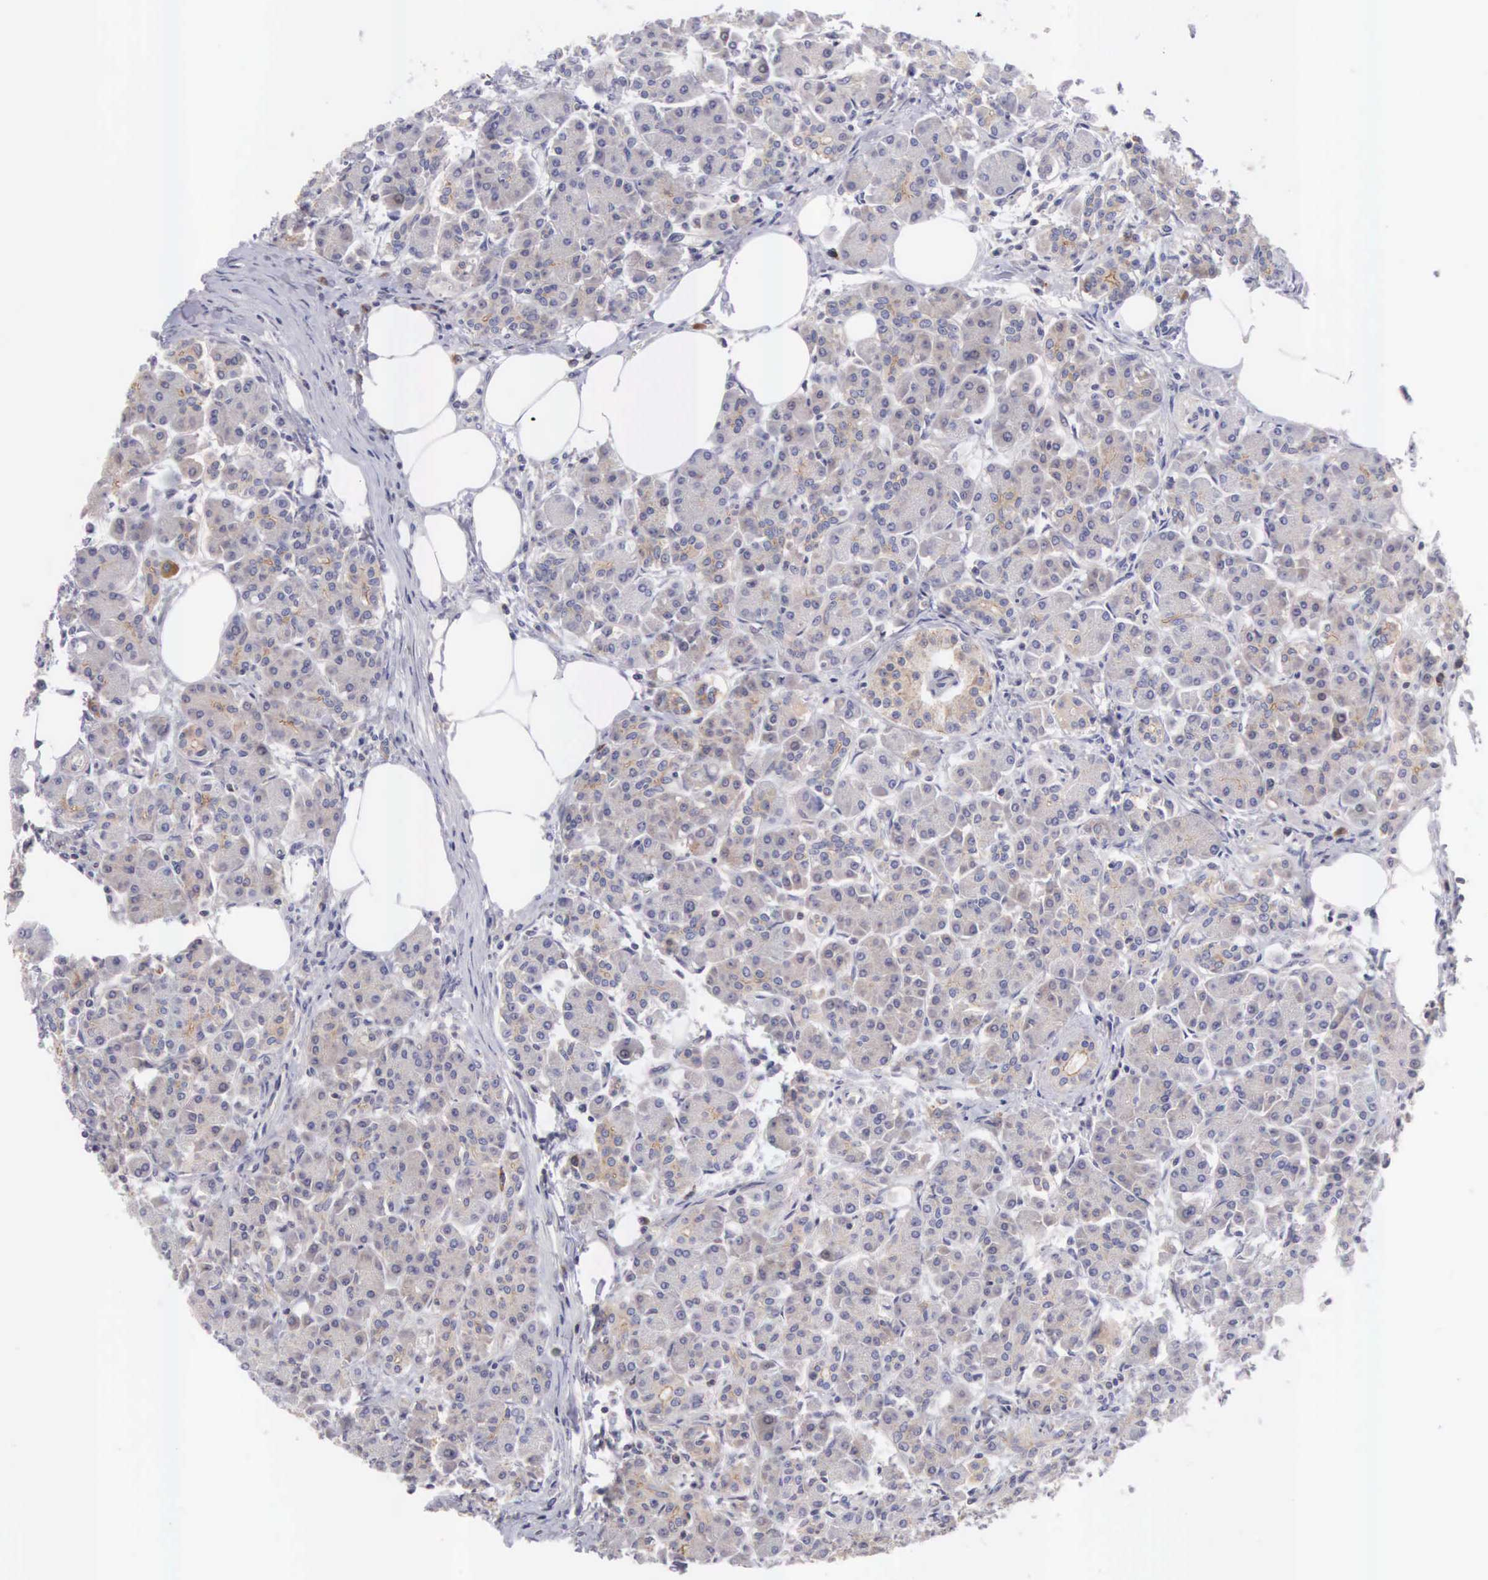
{"staining": {"intensity": "moderate", "quantity": "25%-75%", "location": "cytoplasmic/membranous"}, "tissue": "pancreas", "cell_type": "Exocrine glandular cells", "image_type": "normal", "snomed": [{"axis": "morphology", "description": "Normal tissue, NOS"}, {"axis": "topography", "description": "Pancreas"}], "caption": "DAB immunohistochemical staining of benign human pancreas demonstrates moderate cytoplasmic/membranous protein positivity in about 25%-75% of exocrine glandular cells. (brown staining indicates protein expression, while blue staining denotes nuclei).", "gene": "TXLNG", "patient": {"sex": "female", "age": 73}}